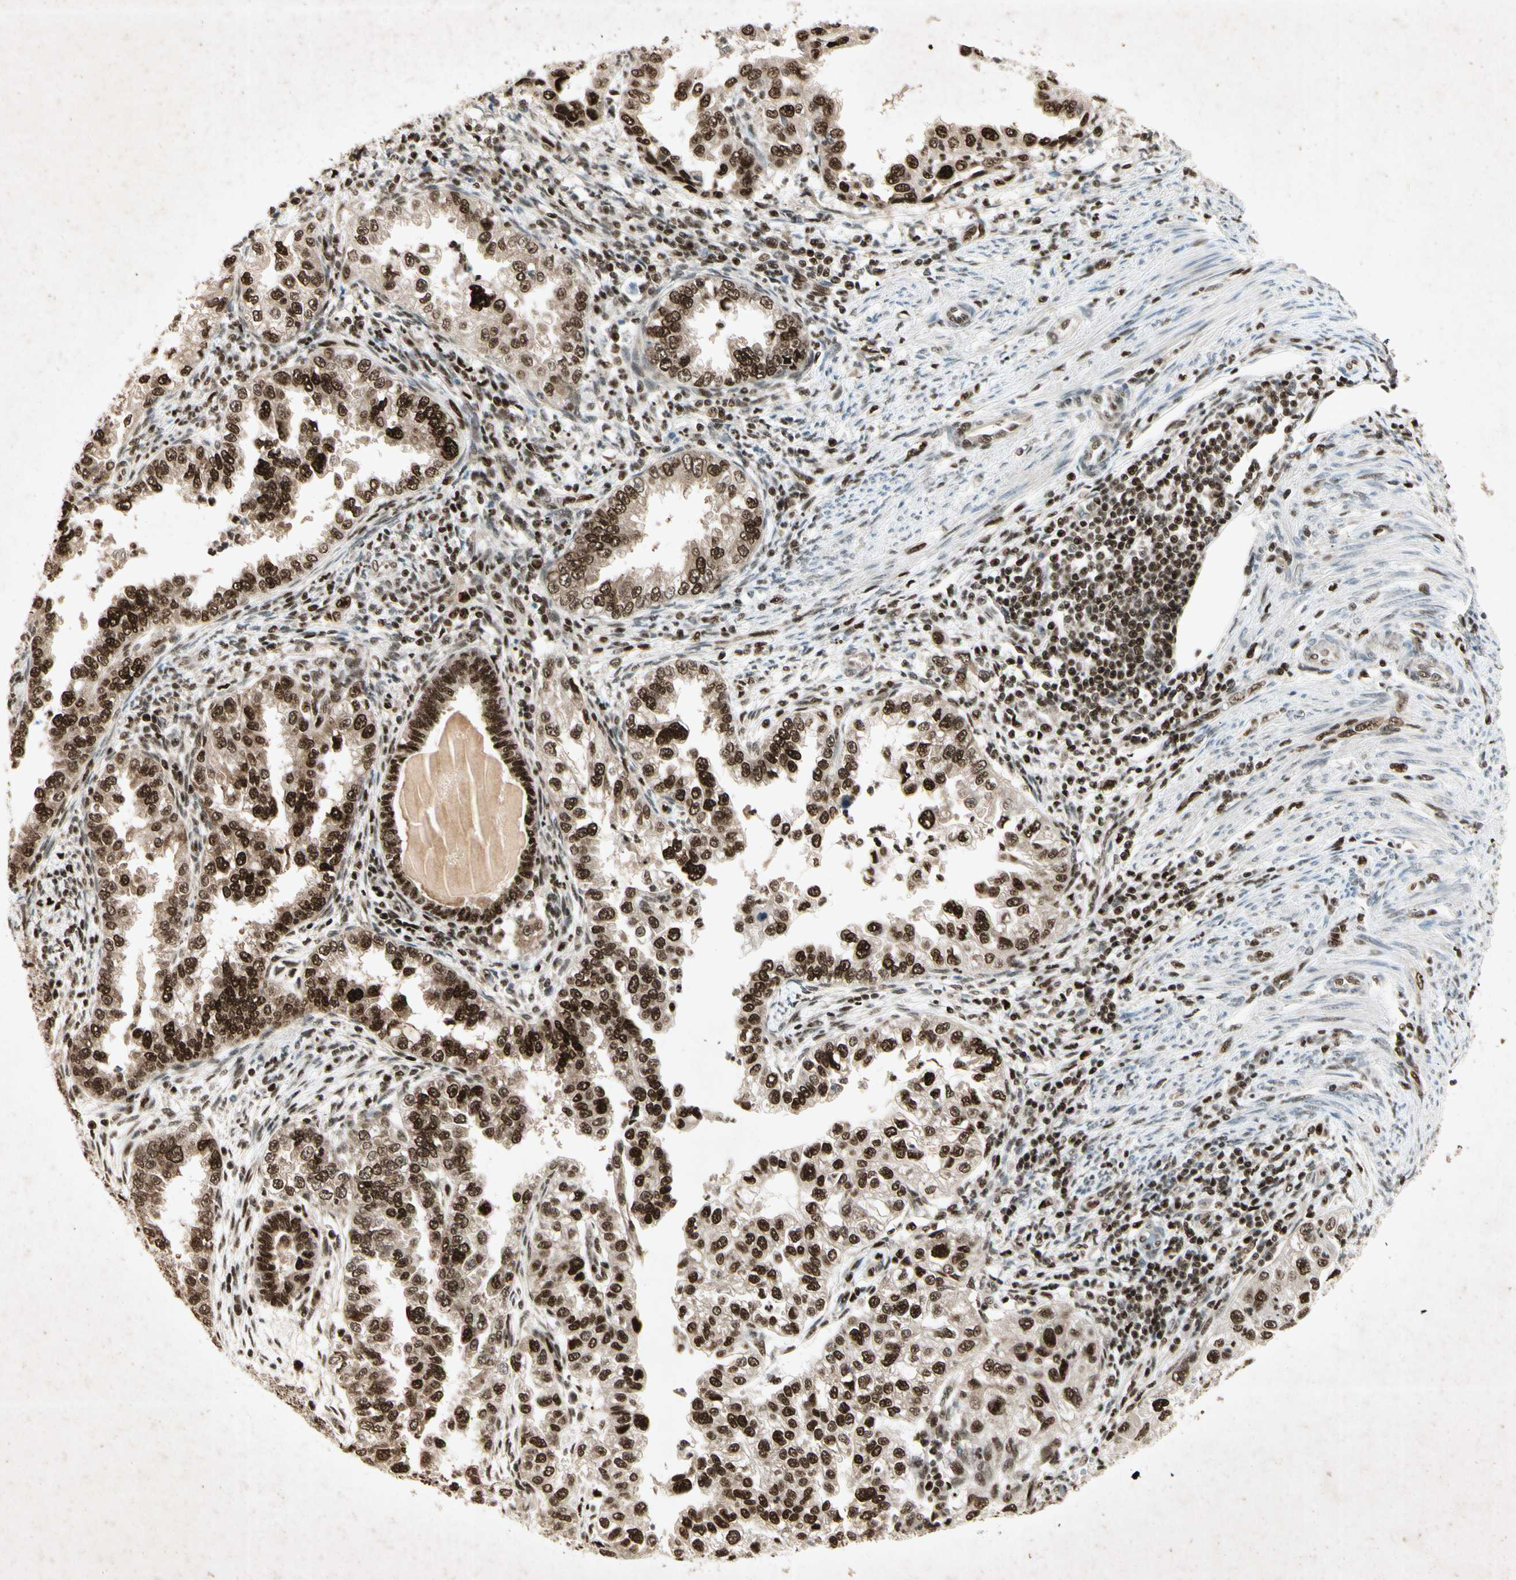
{"staining": {"intensity": "strong", "quantity": ">75%", "location": "nuclear"}, "tissue": "endometrial cancer", "cell_type": "Tumor cells", "image_type": "cancer", "snomed": [{"axis": "morphology", "description": "Adenocarcinoma, NOS"}, {"axis": "topography", "description": "Endometrium"}], "caption": "A brown stain shows strong nuclear staining of a protein in human endometrial adenocarcinoma tumor cells. The staining is performed using DAB (3,3'-diaminobenzidine) brown chromogen to label protein expression. The nuclei are counter-stained blue using hematoxylin.", "gene": "RNF43", "patient": {"sex": "female", "age": 85}}